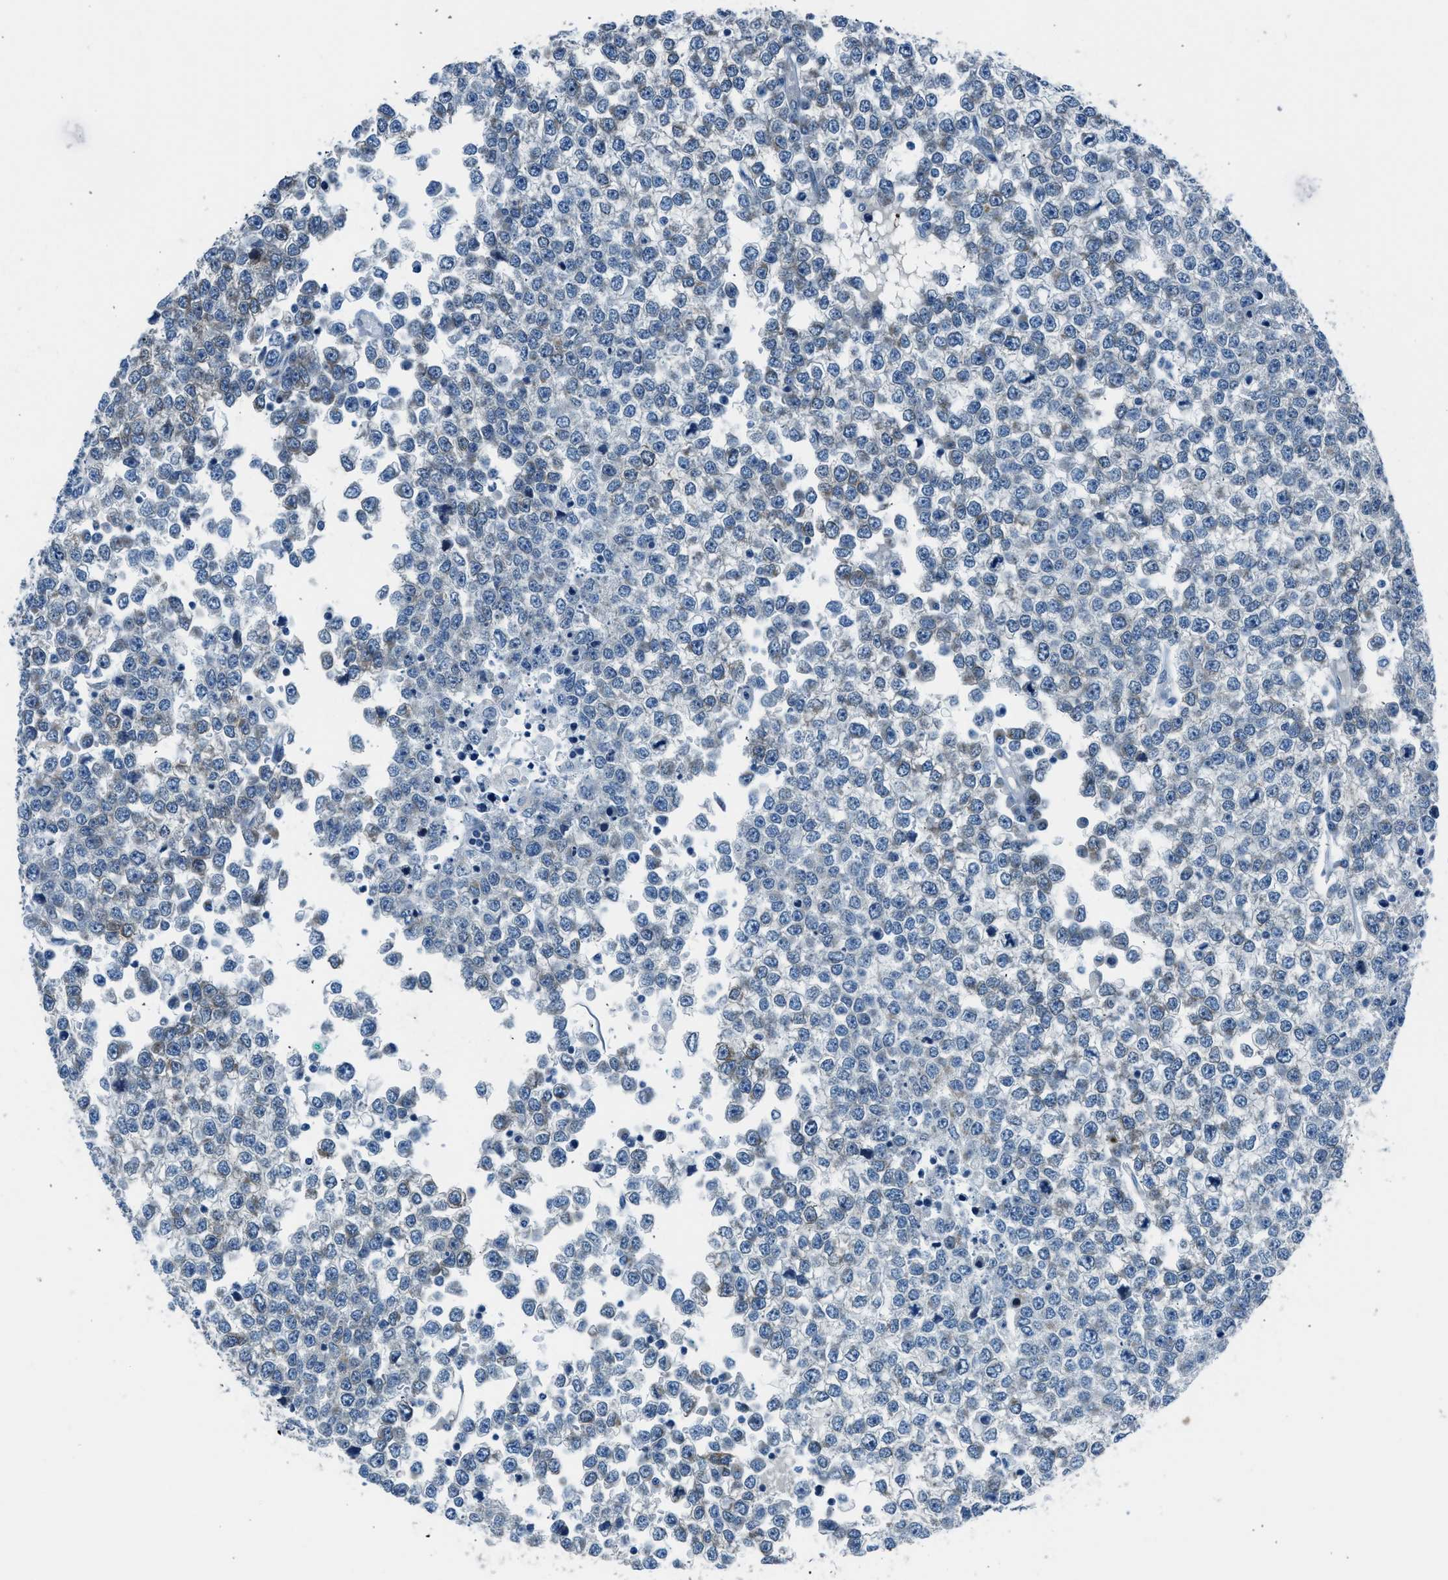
{"staining": {"intensity": "weak", "quantity": "<25%", "location": "cytoplasmic/membranous"}, "tissue": "testis cancer", "cell_type": "Tumor cells", "image_type": "cancer", "snomed": [{"axis": "morphology", "description": "Seminoma, NOS"}, {"axis": "topography", "description": "Testis"}], "caption": "The image exhibits no significant positivity in tumor cells of testis cancer.", "gene": "RNF41", "patient": {"sex": "male", "age": 65}}